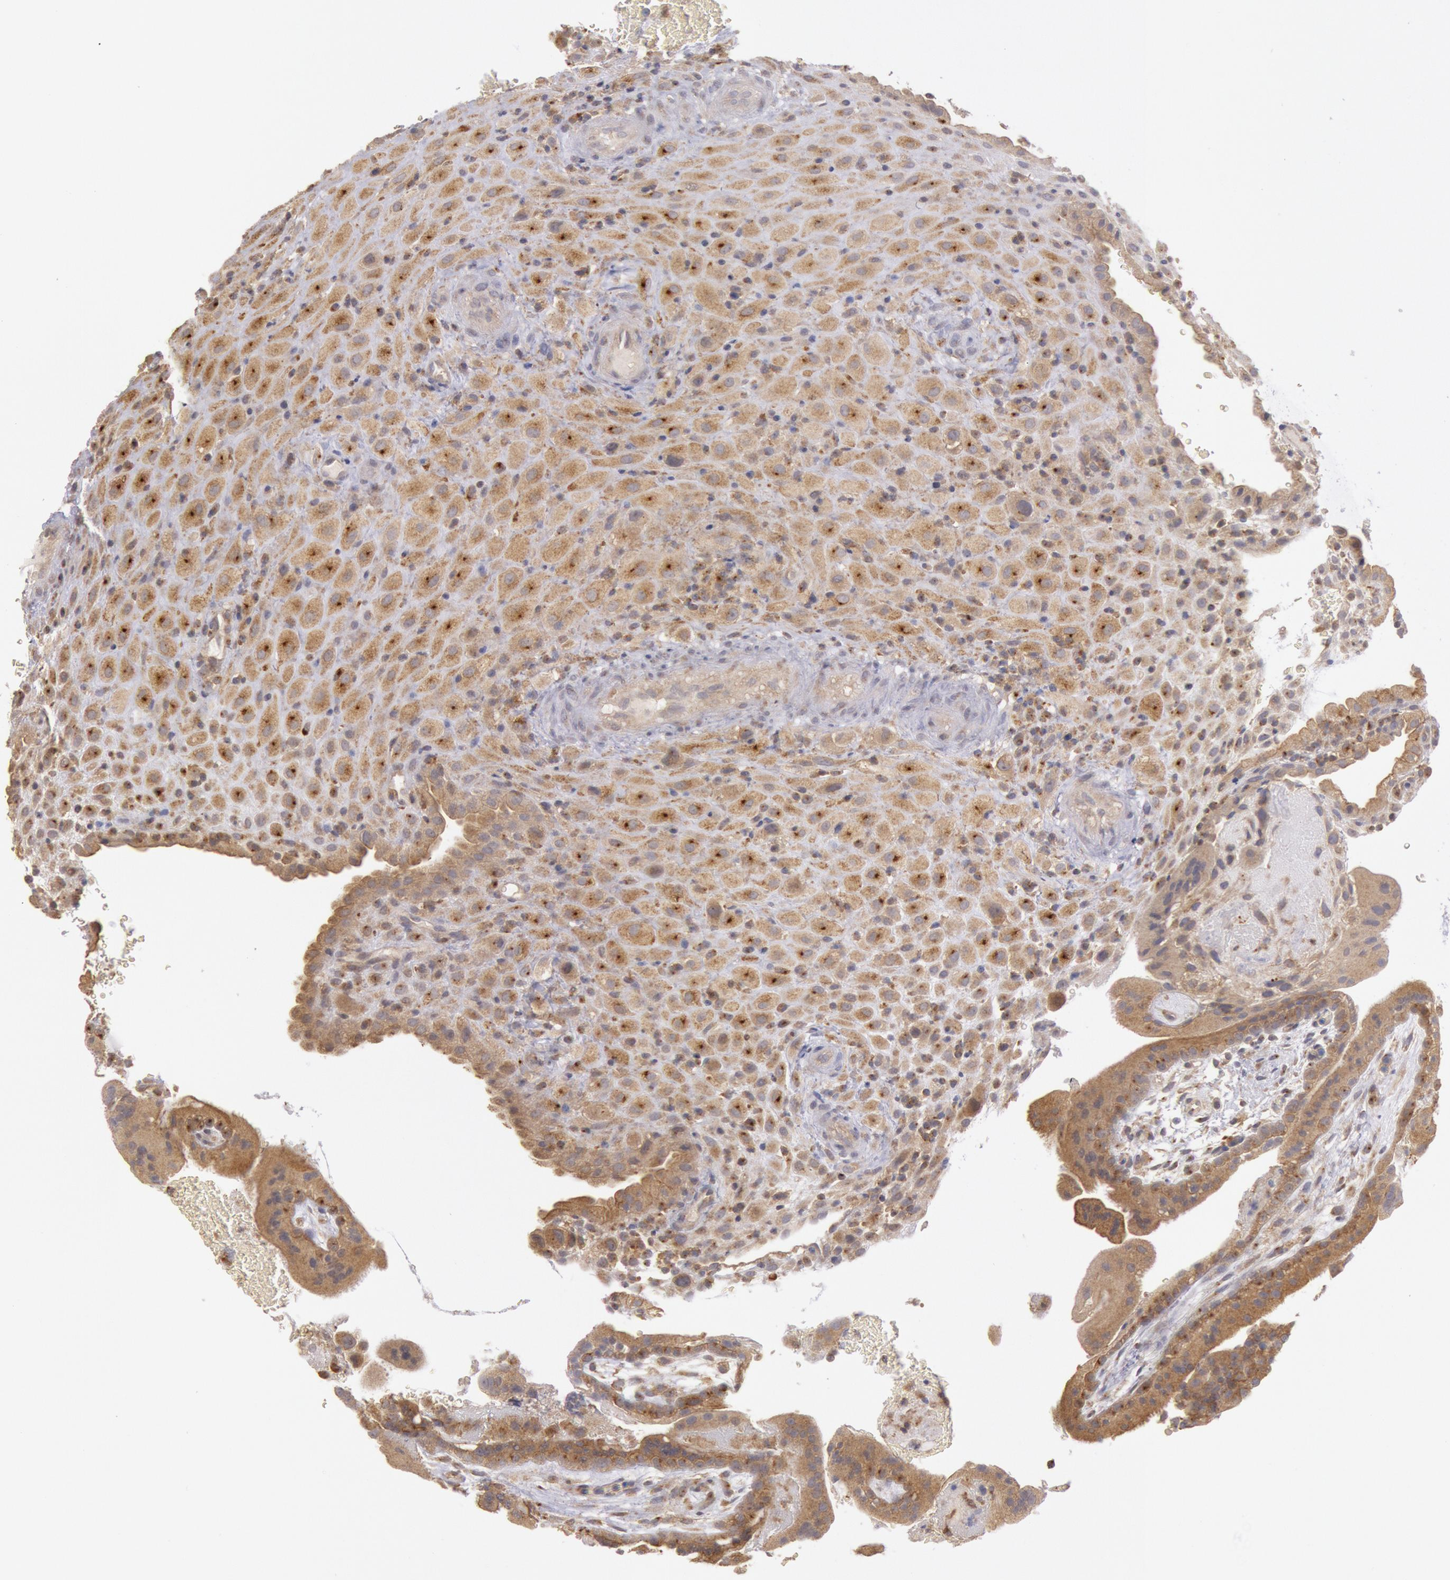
{"staining": {"intensity": "moderate", "quantity": ">75%", "location": "cytoplasmic/membranous"}, "tissue": "placenta", "cell_type": "Decidual cells", "image_type": "normal", "snomed": [{"axis": "morphology", "description": "Normal tissue, NOS"}, {"axis": "topography", "description": "Placenta"}], "caption": "DAB immunohistochemical staining of normal placenta exhibits moderate cytoplasmic/membranous protein expression in about >75% of decidual cells. (DAB IHC, brown staining for protein, blue staining for nuclei).", "gene": "PLA2G6", "patient": {"sex": "female", "age": 19}}